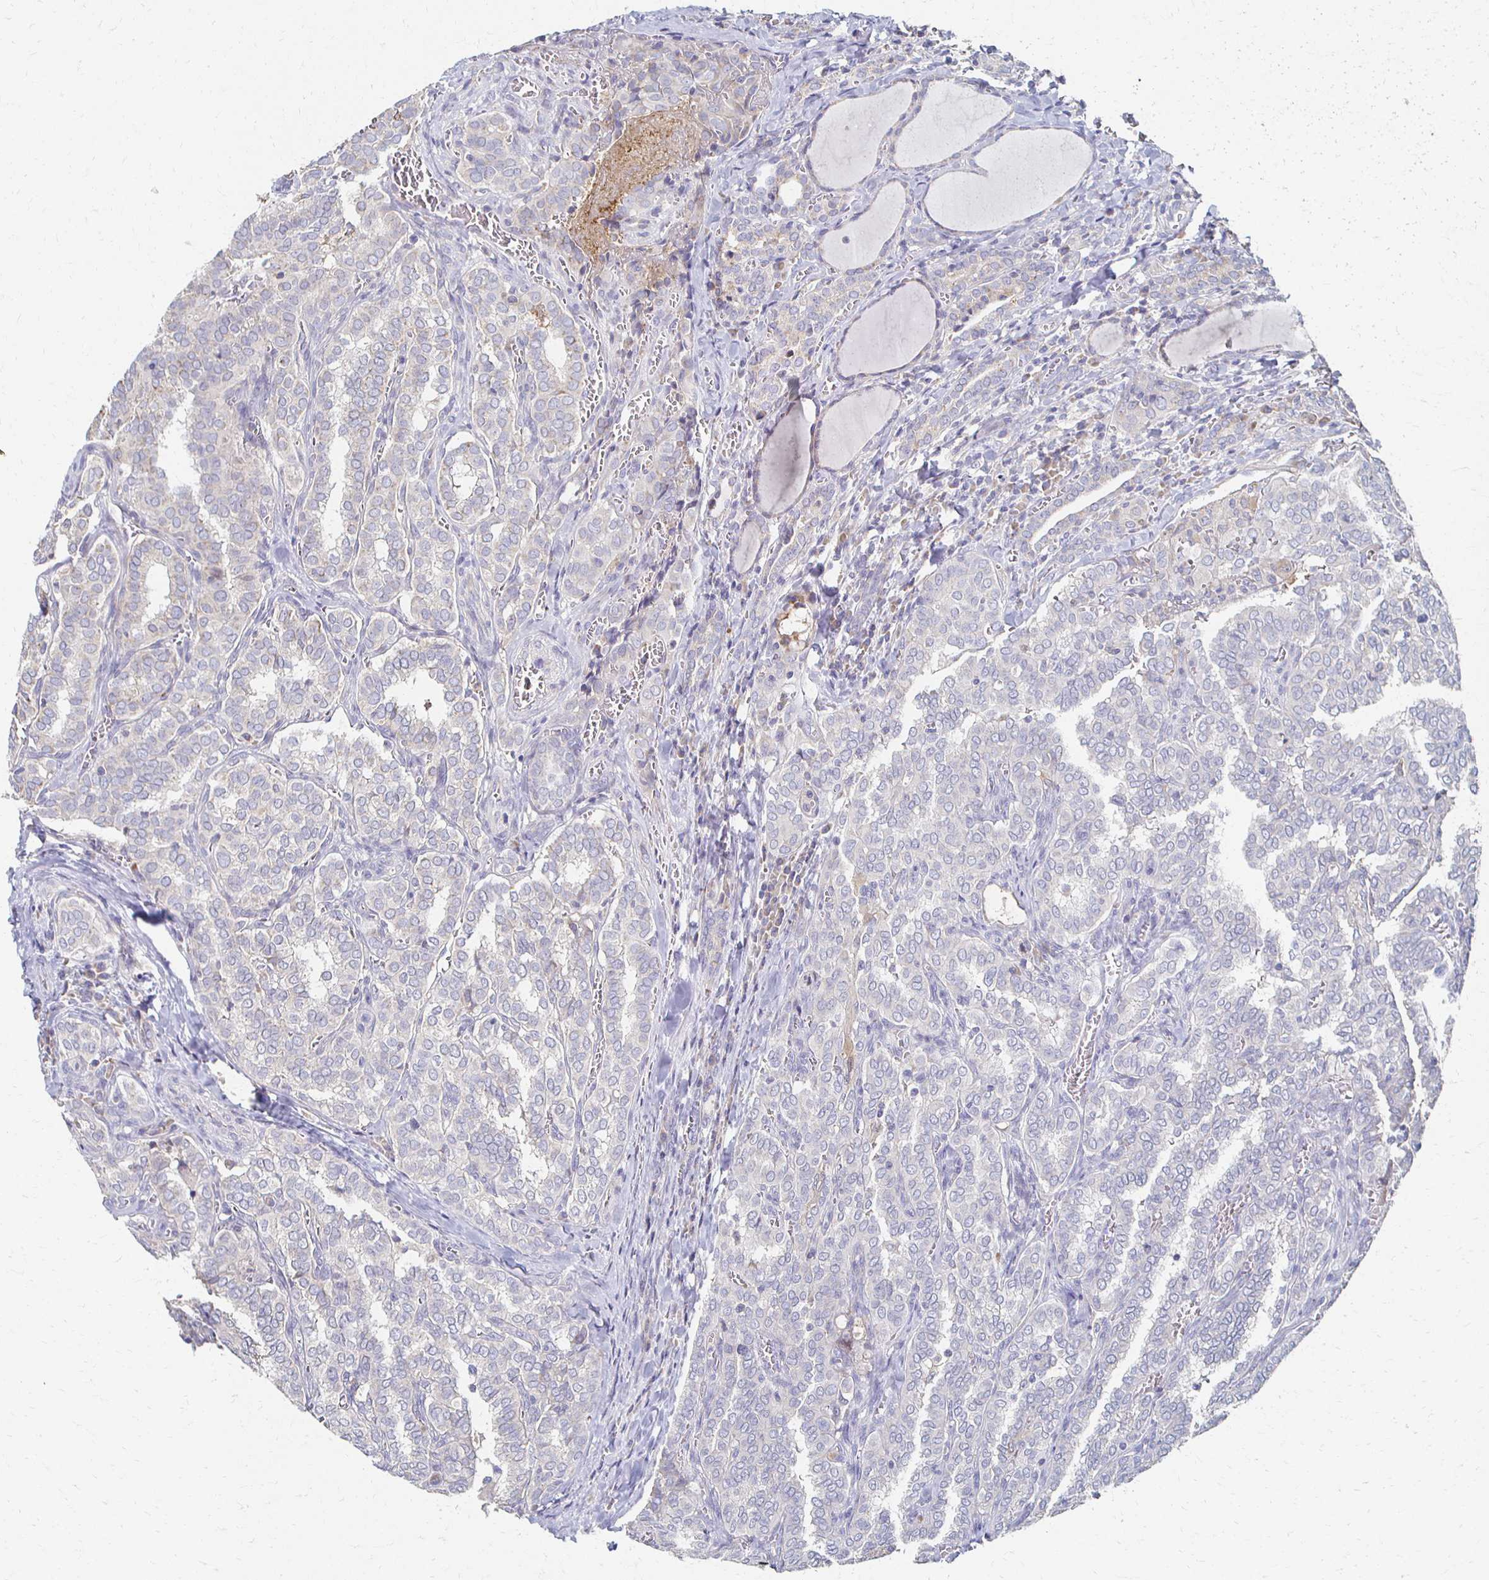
{"staining": {"intensity": "negative", "quantity": "none", "location": "none"}, "tissue": "thyroid cancer", "cell_type": "Tumor cells", "image_type": "cancer", "snomed": [{"axis": "morphology", "description": "Papillary adenocarcinoma, NOS"}, {"axis": "topography", "description": "Thyroid gland"}], "caption": "This photomicrograph is of thyroid papillary adenocarcinoma stained with immunohistochemistry to label a protein in brown with the nuclei are counter-stained blue. There is no positivity in tumor cells.", "gene": "CX3CR1", "patient": {"sex": "female", "age": 30}}